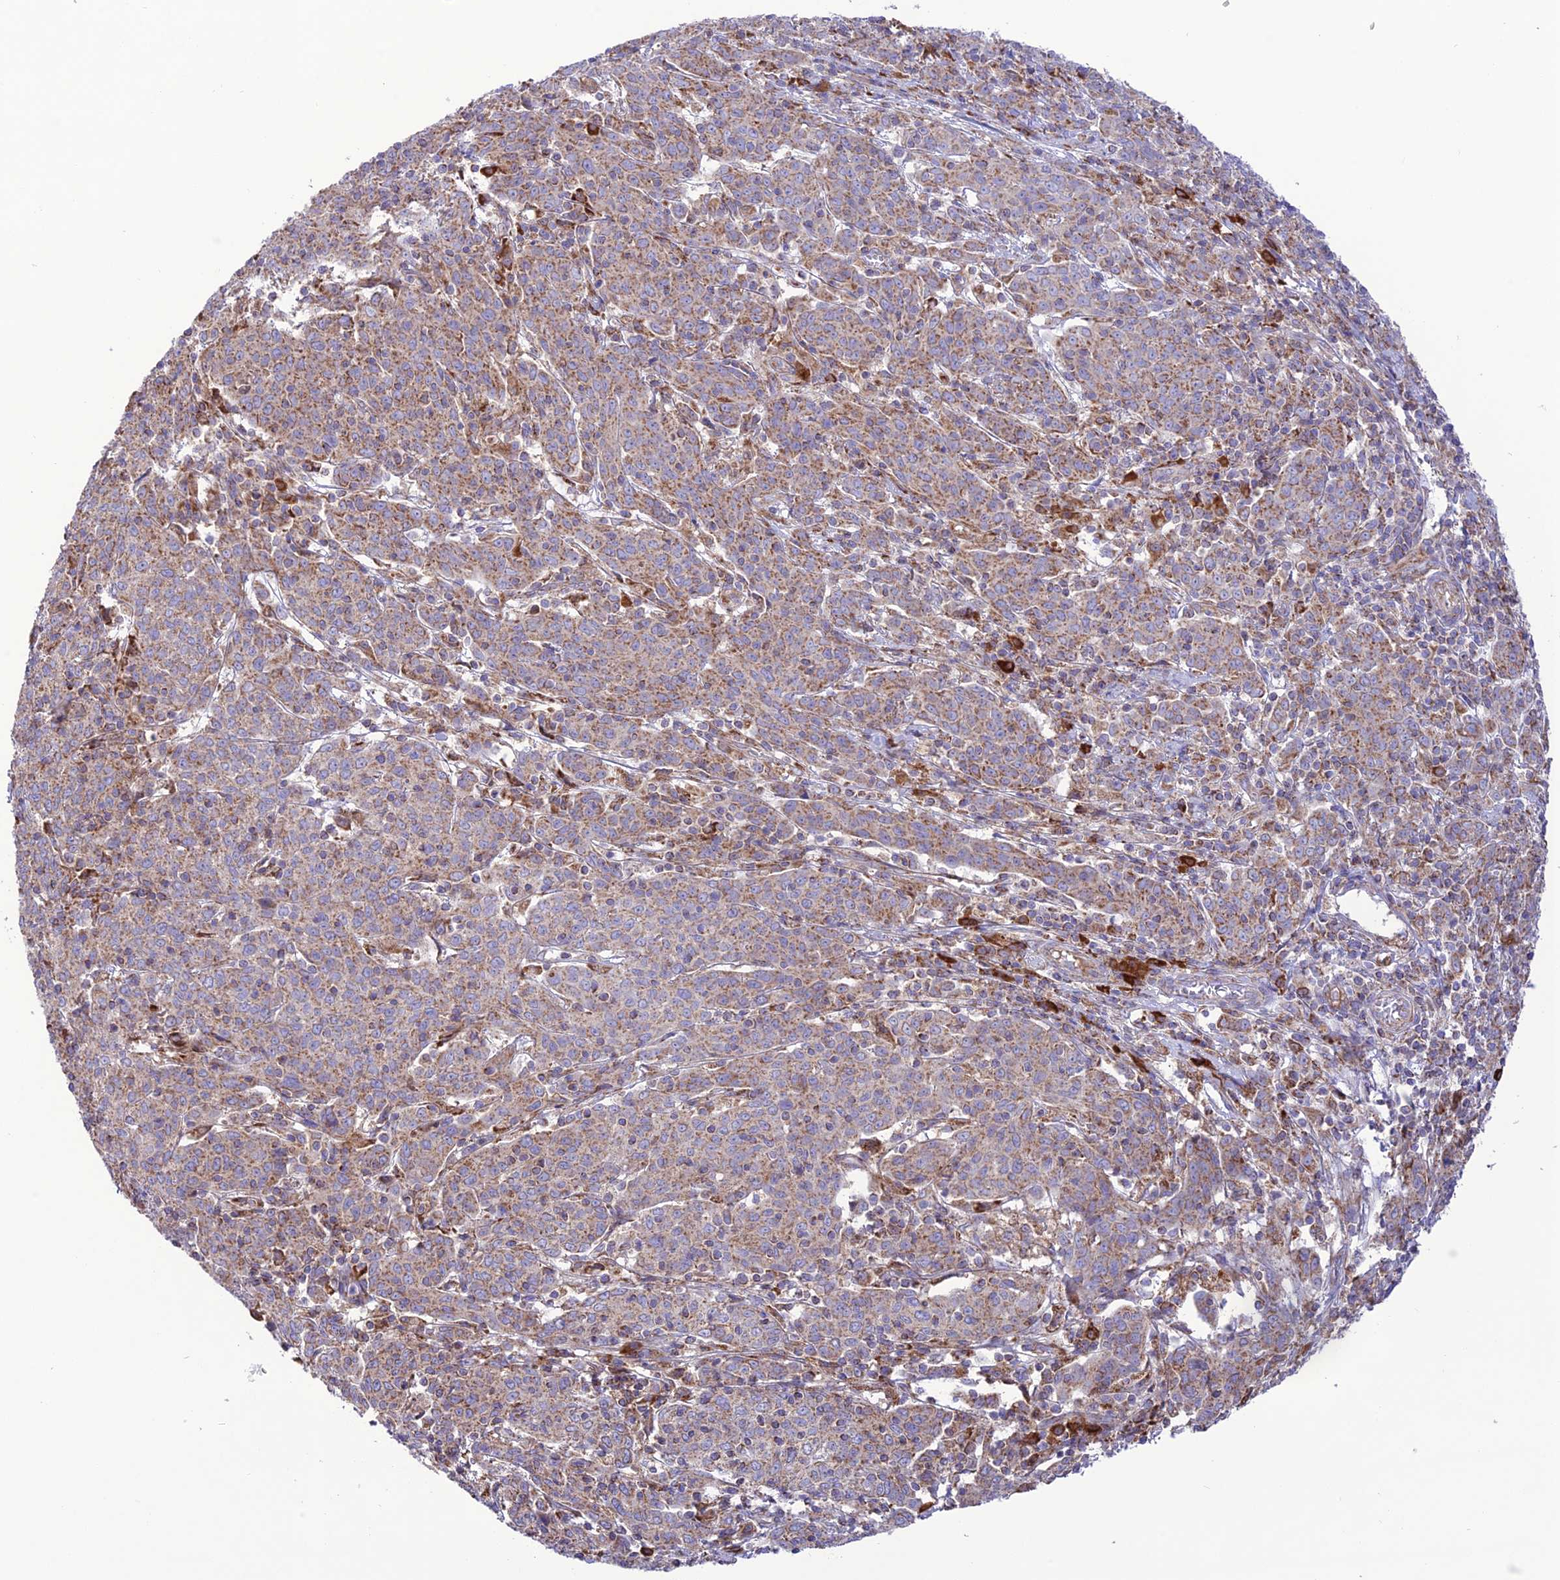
{"staining": {"intensity": "weak", "quantity": ">75%", "location": "cytoplasmic/membranous"}, "tissue": "cervical cancer", "cell_type": "Tumor cells", "image_type": "cancer", "snomed": [{"axis": "morphology", "description": "Squamous cell carcinoma, NOS"}, {"axis": "topography", "description": "Cervix"}], "caption": "Brown immunohistochemical staining in squamous cell carcinoma (cervical) displays weak cytoplasmic/membranous staining in approximately >75% of tumor cells. (DAB IHC with brightfield microscopy, high magnification).", "gene": "UAP1L1", "patient": {"sex": "female", "age": 67}}